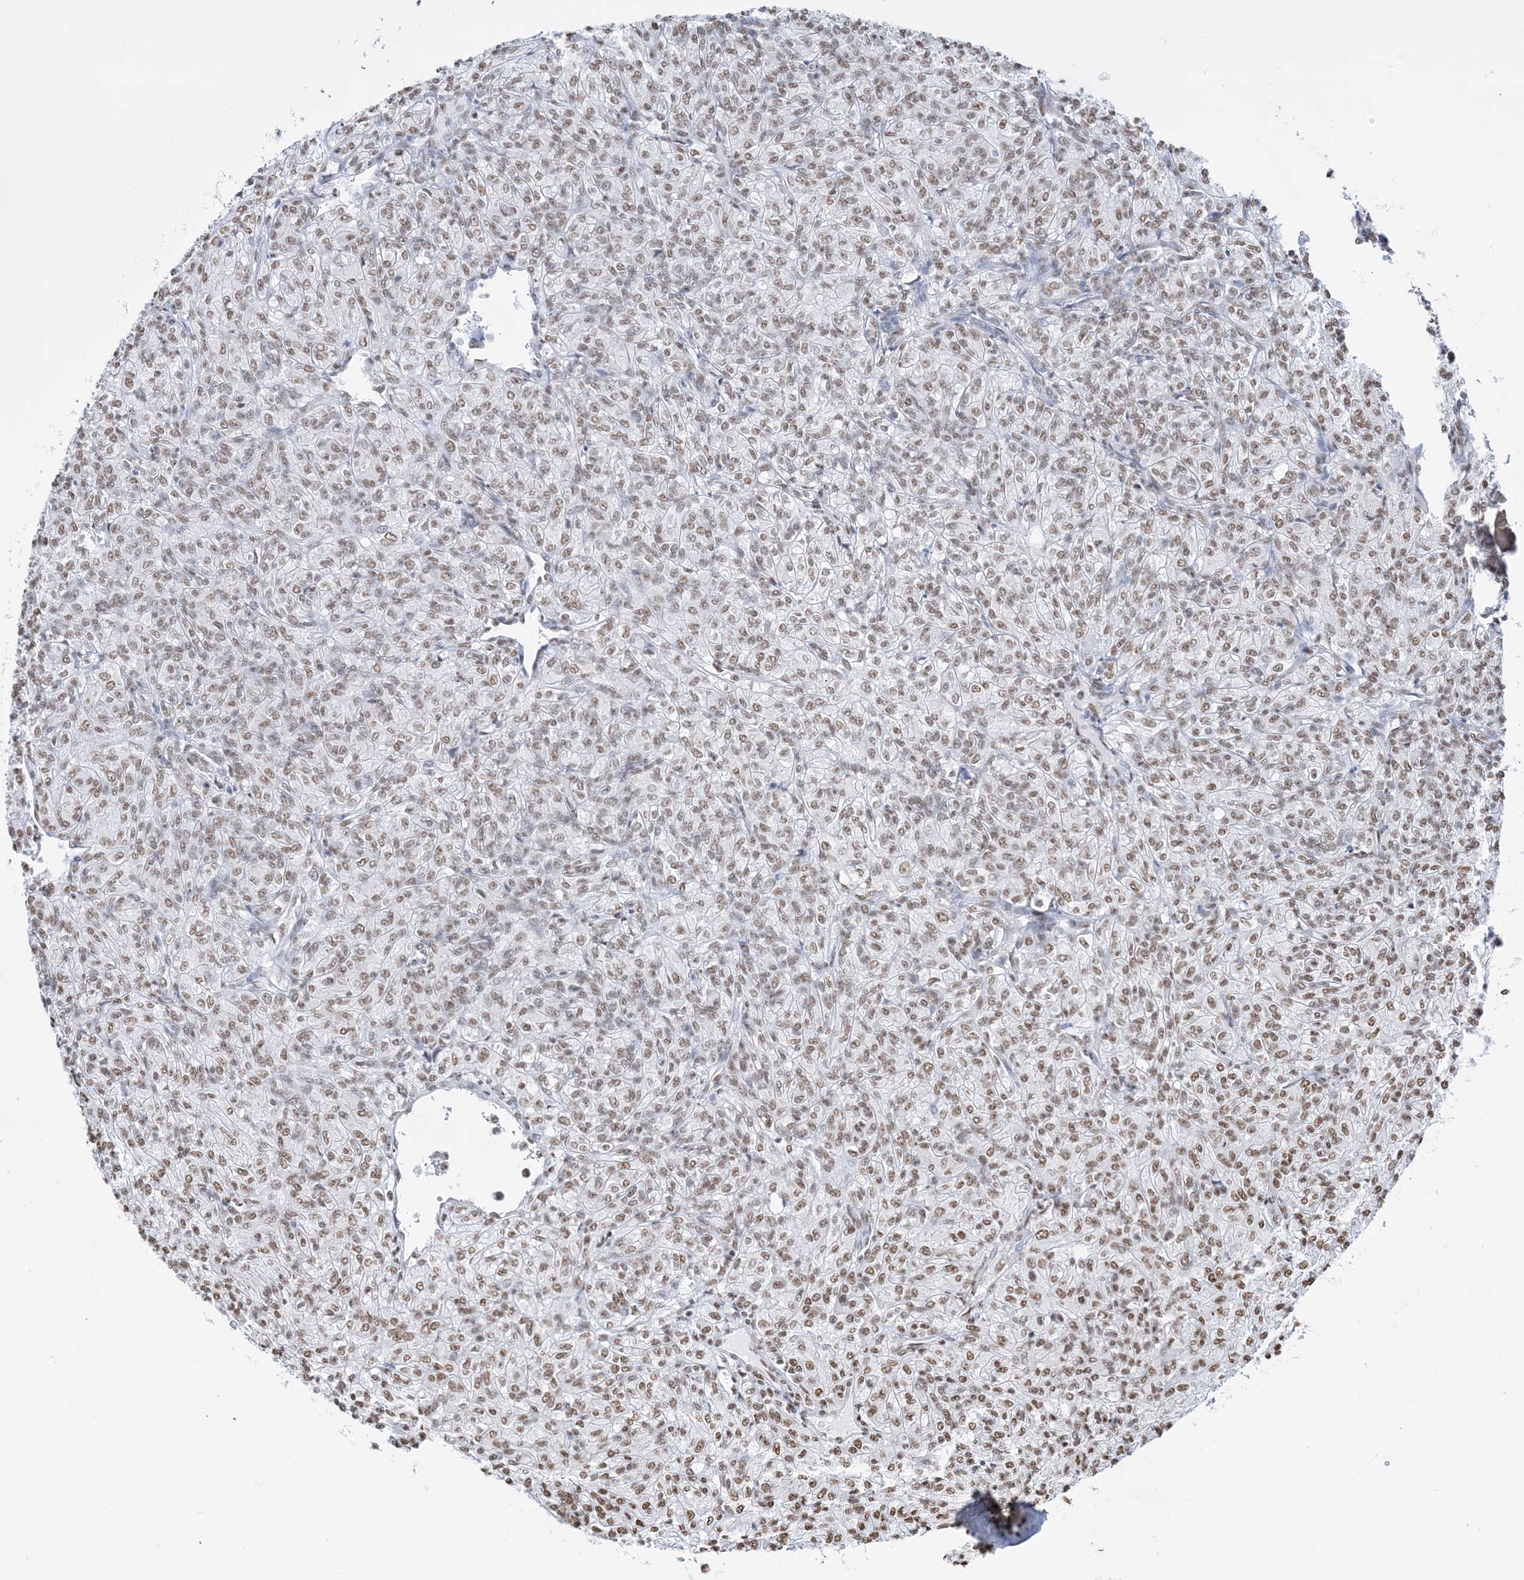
{"staining": {"intensity": "moderate", "quantity": ">75%", "location": "nuclear"}, "tissue": "renal cancer", "cell_type": "Tumor cells", "image_type": "cancer", "snomed": [{"axis": "morphology", "description": "Adenocarcinoma, NOS"}, {"axis": "topography", "description": "Kidney"}], "caption": "A micrograph of human renal cancer (adenocarcinoma) stained for a protein demonstrates moderate nuclear brown staining in tumor cells.", "gene": "ZNF792", "patient": {"sex": "male", "age": 77}}